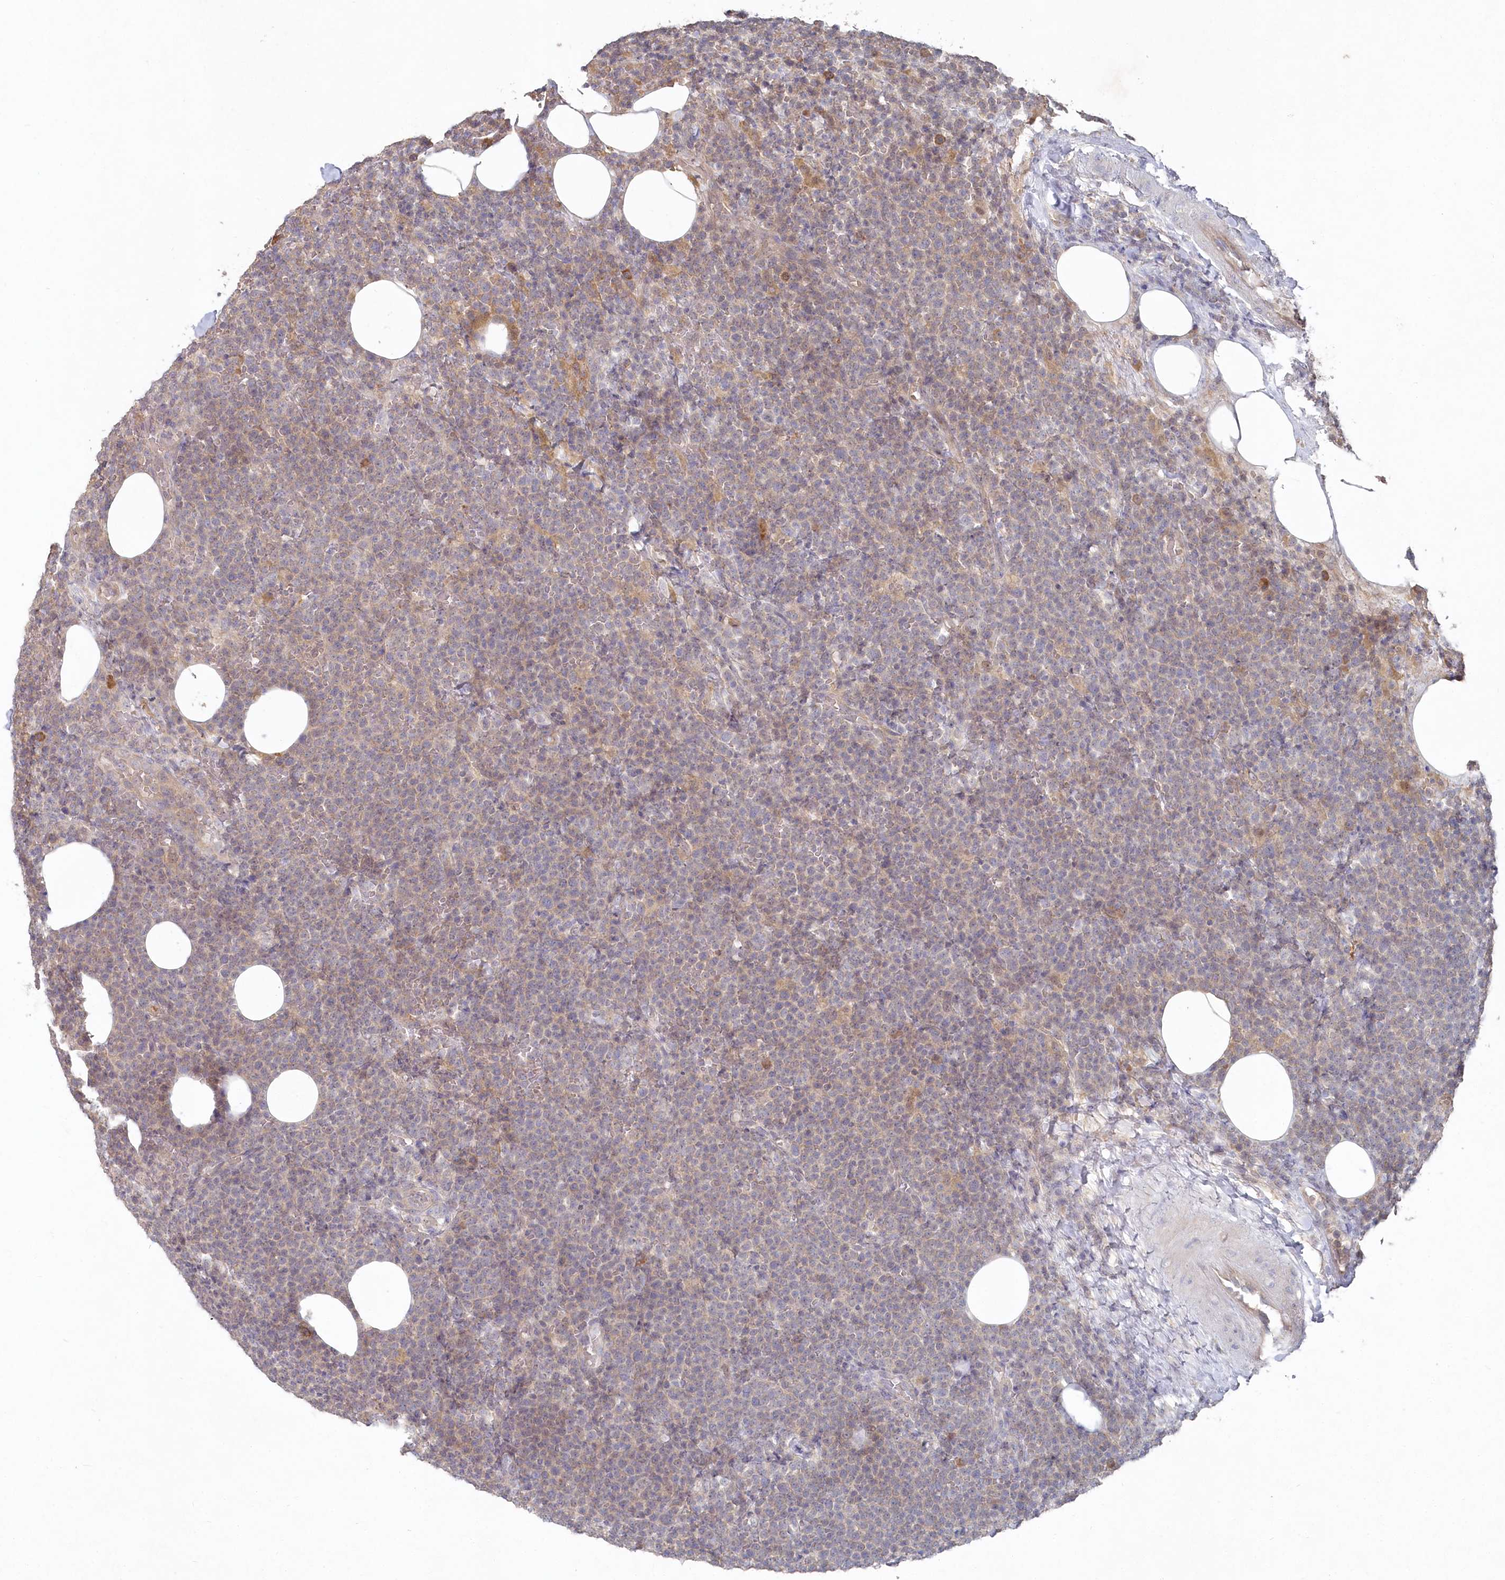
{"staining": {"intensity": "negative", "quantity": "none", "location": "none"}, "tissue": "lymphoma", "cell_type": "Tumor cells", "image_type": "cancer", "snomed": [{"axis": "morphology", "description": "Malignant lymphoma, non-Hodgkin's type, High grade"}, {"axis": "topography", "description": "Lymph node"}], "caption": "IHC image of high-grade malignant lymphoma, non-Hodgkin's type stained for a protein (brown), which demonstrates no positivity in tumor cells. (Stains: DAB immunohistochemistry (IHC) with hematoxylin counter stain, Microscopy: brightfield microscopy at high magnification).", "gene": "TGFBRAP1", "patient": {"sex": "male", "age": 61}}